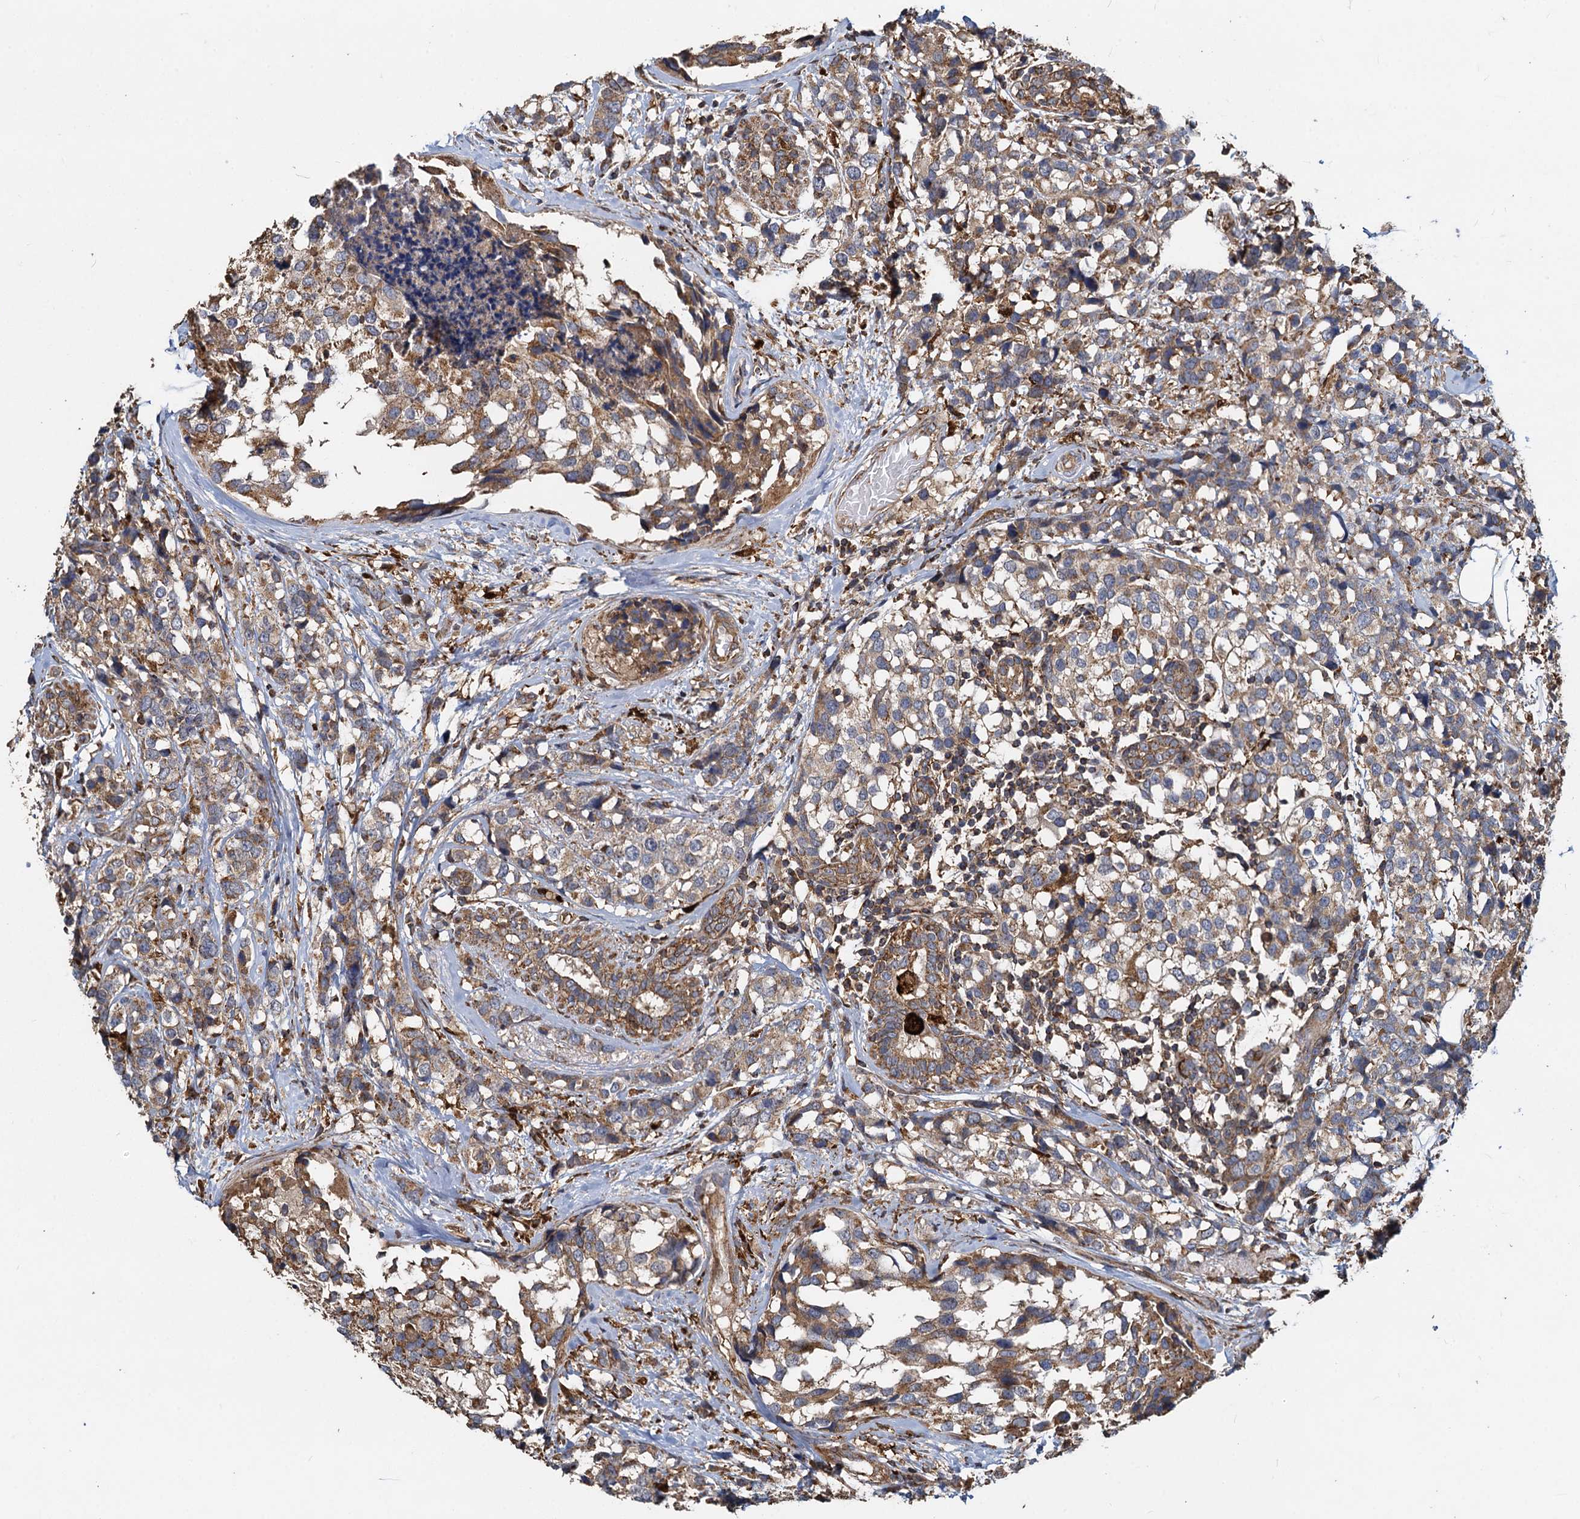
{"staining": {"intensity": "moderate", "quantity": ">75%", "location": "cytoplasmic/membranous"}, "tissue": "breast cancer", "cell_type": "Tumor cells", "image_type": "cancer", "snomed": [{"axis": "morphology", "description": "Lobular carcinoma"}, {"axis": "topography", "description": "Breast"}], "caption": "Protein expression analysis of breast cancer shows moderate cytoplasmic/membranous positivity in about >75% of tumor cells.", "gene": "SDS", "patient": {"sex": "female", "age": 59}}